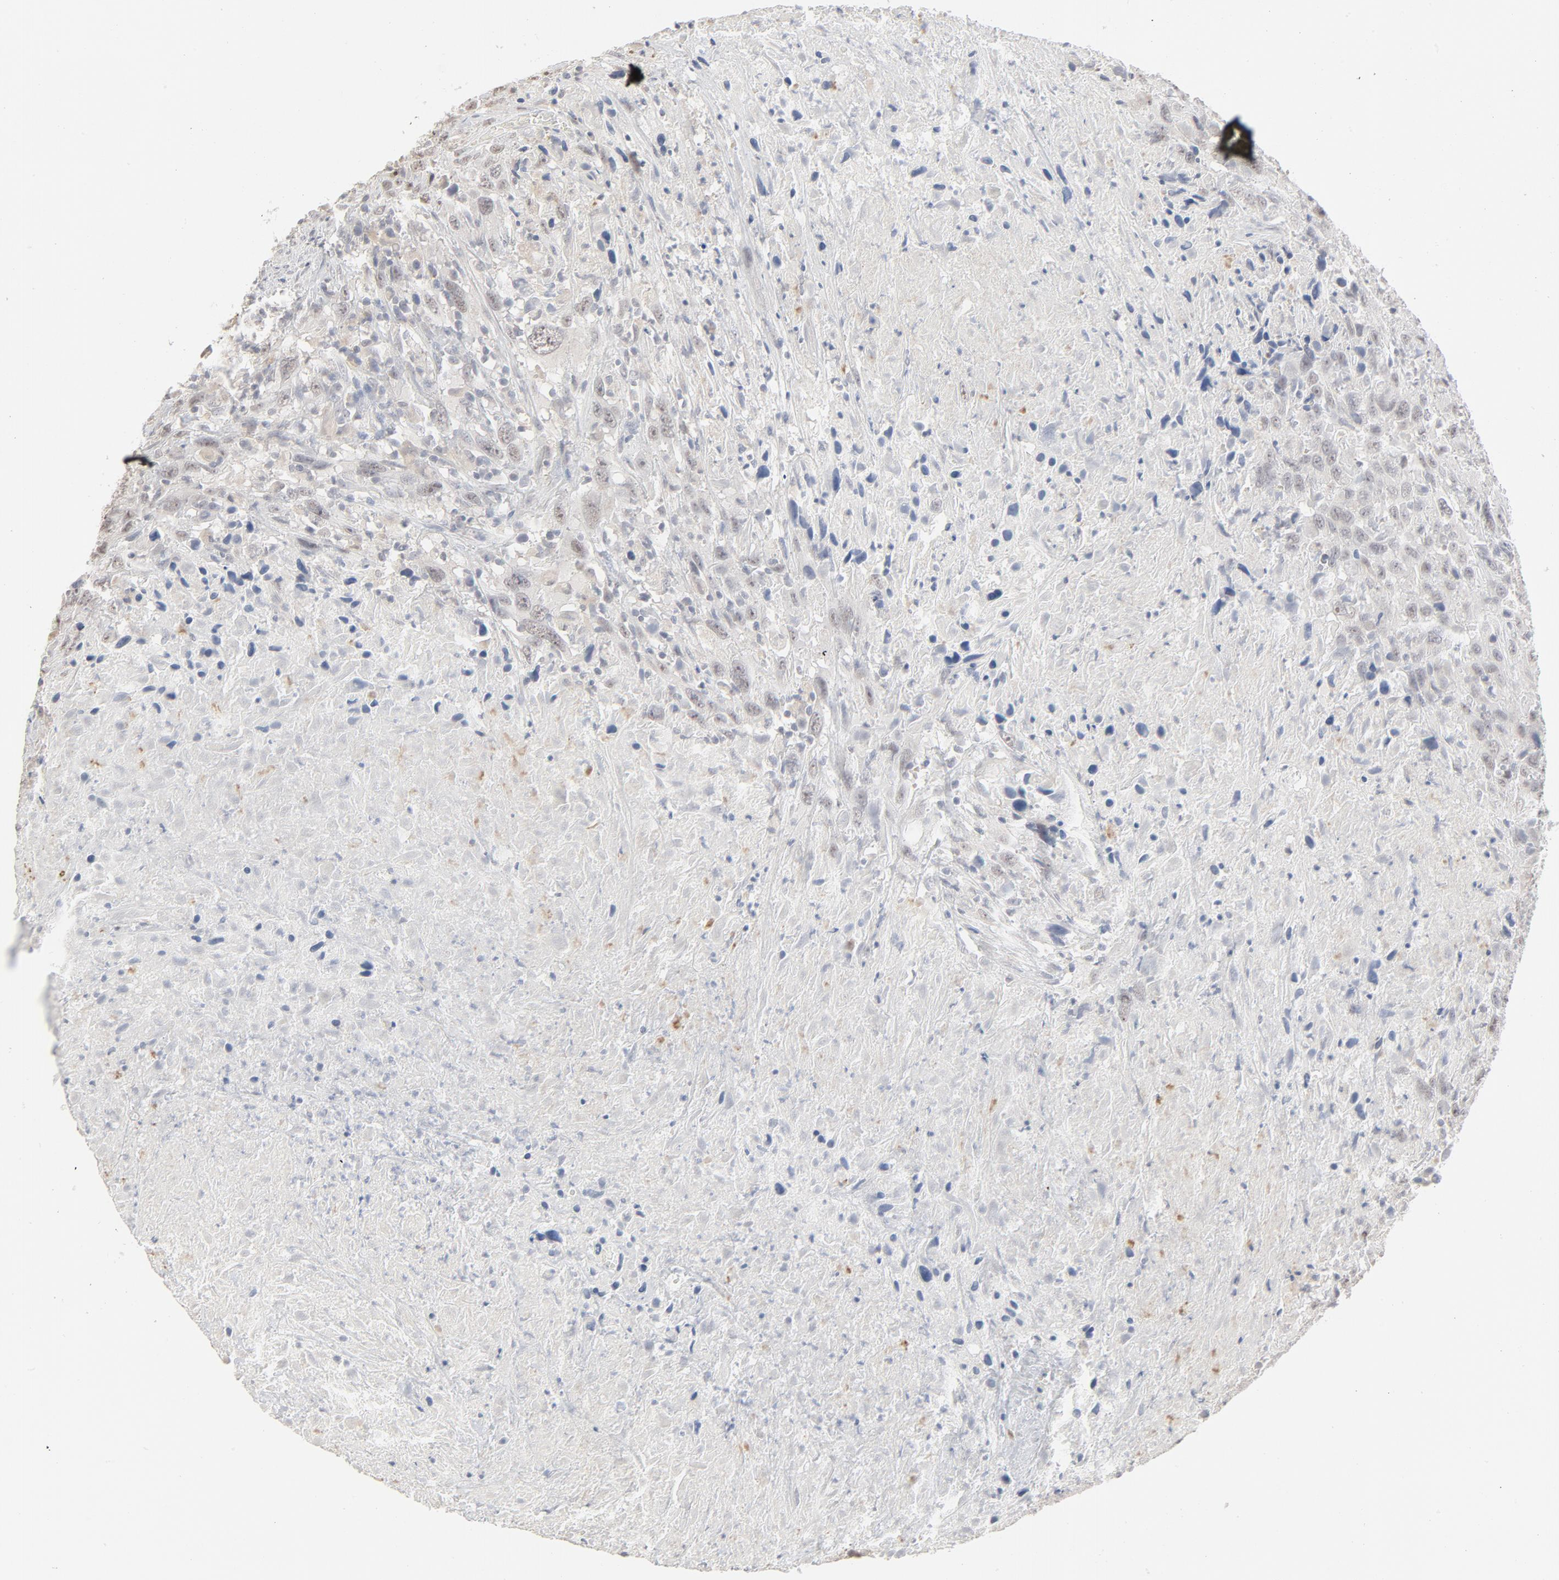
{"staining": {"intensity": "negative", "quantity": "none", "location": "none"}, "tissue": "urothelial cancer", "cell_type": "Tumor cells", "image_type": "cancer", "snomed": [{"axis": "morphology", "description": "Urothelial carcinoma, High grade"}, {"axis": "topography", "description": "Urinary bladder"}], "caption": "IHC image of neoplastic tissue: human urothelial carcinoma (high-grade) stained with DAB shows no significant protein expression in tumor cells.", "gene": "POMT2", "patient": {"sex": "male", "age": 61}}